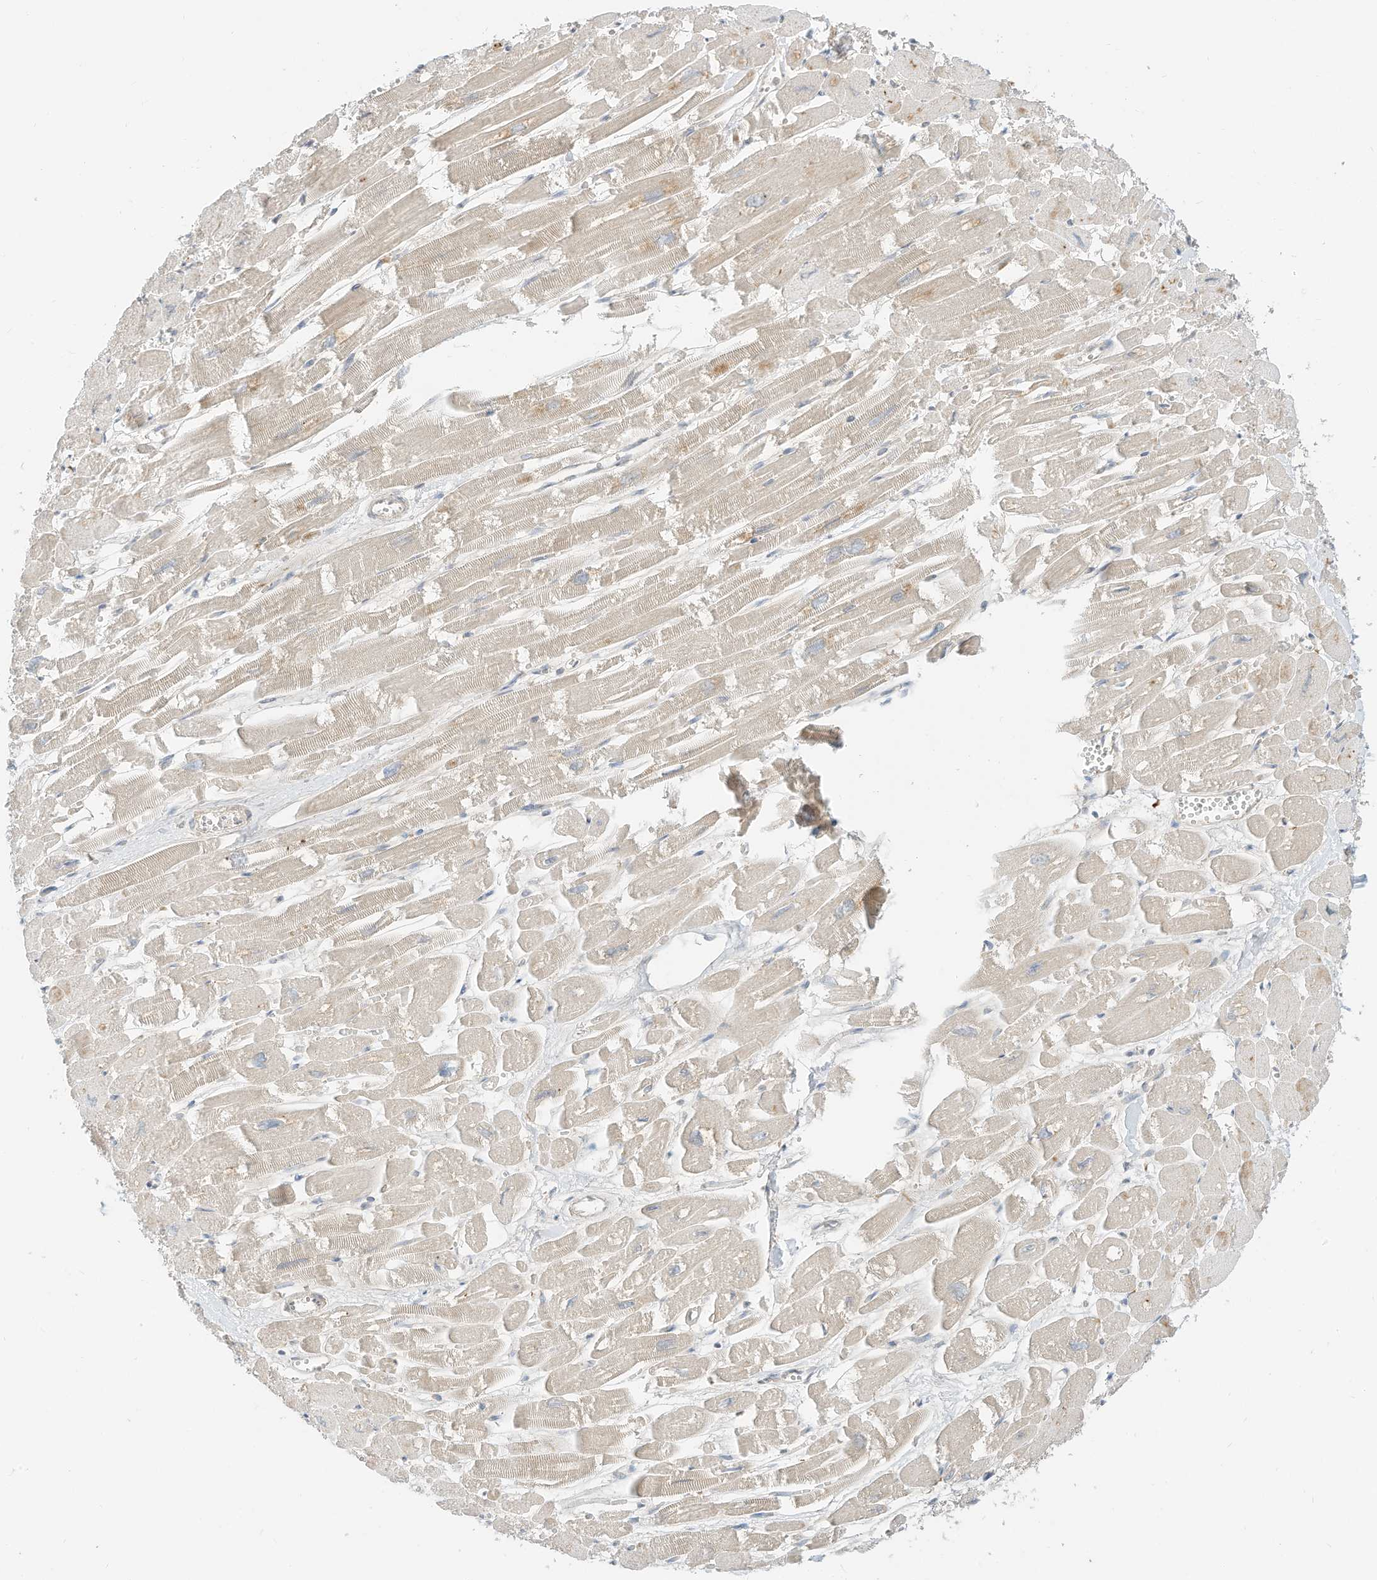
{"staining": {"intensity": "weak", "quantity": "25%-75%", "location": "cytoplasmic/membranous"}, "tissue": "heart muscle", "cell_type": "Cardiomyocytes", "image_type": "normal", "snomed": [{"axis": "morphology", "description": "Normal tissue, NOS"}, {"axis": "topography", "description": "Heart"}], "caption": "IHC of unremarkable human heart muscle shows low levels of weak cytoplasmic/membranous positivity in approximately 25%-75% of cardiomyocytes.", "gene": "STT3A", "patient": {"sex": "male", "age": 54}}